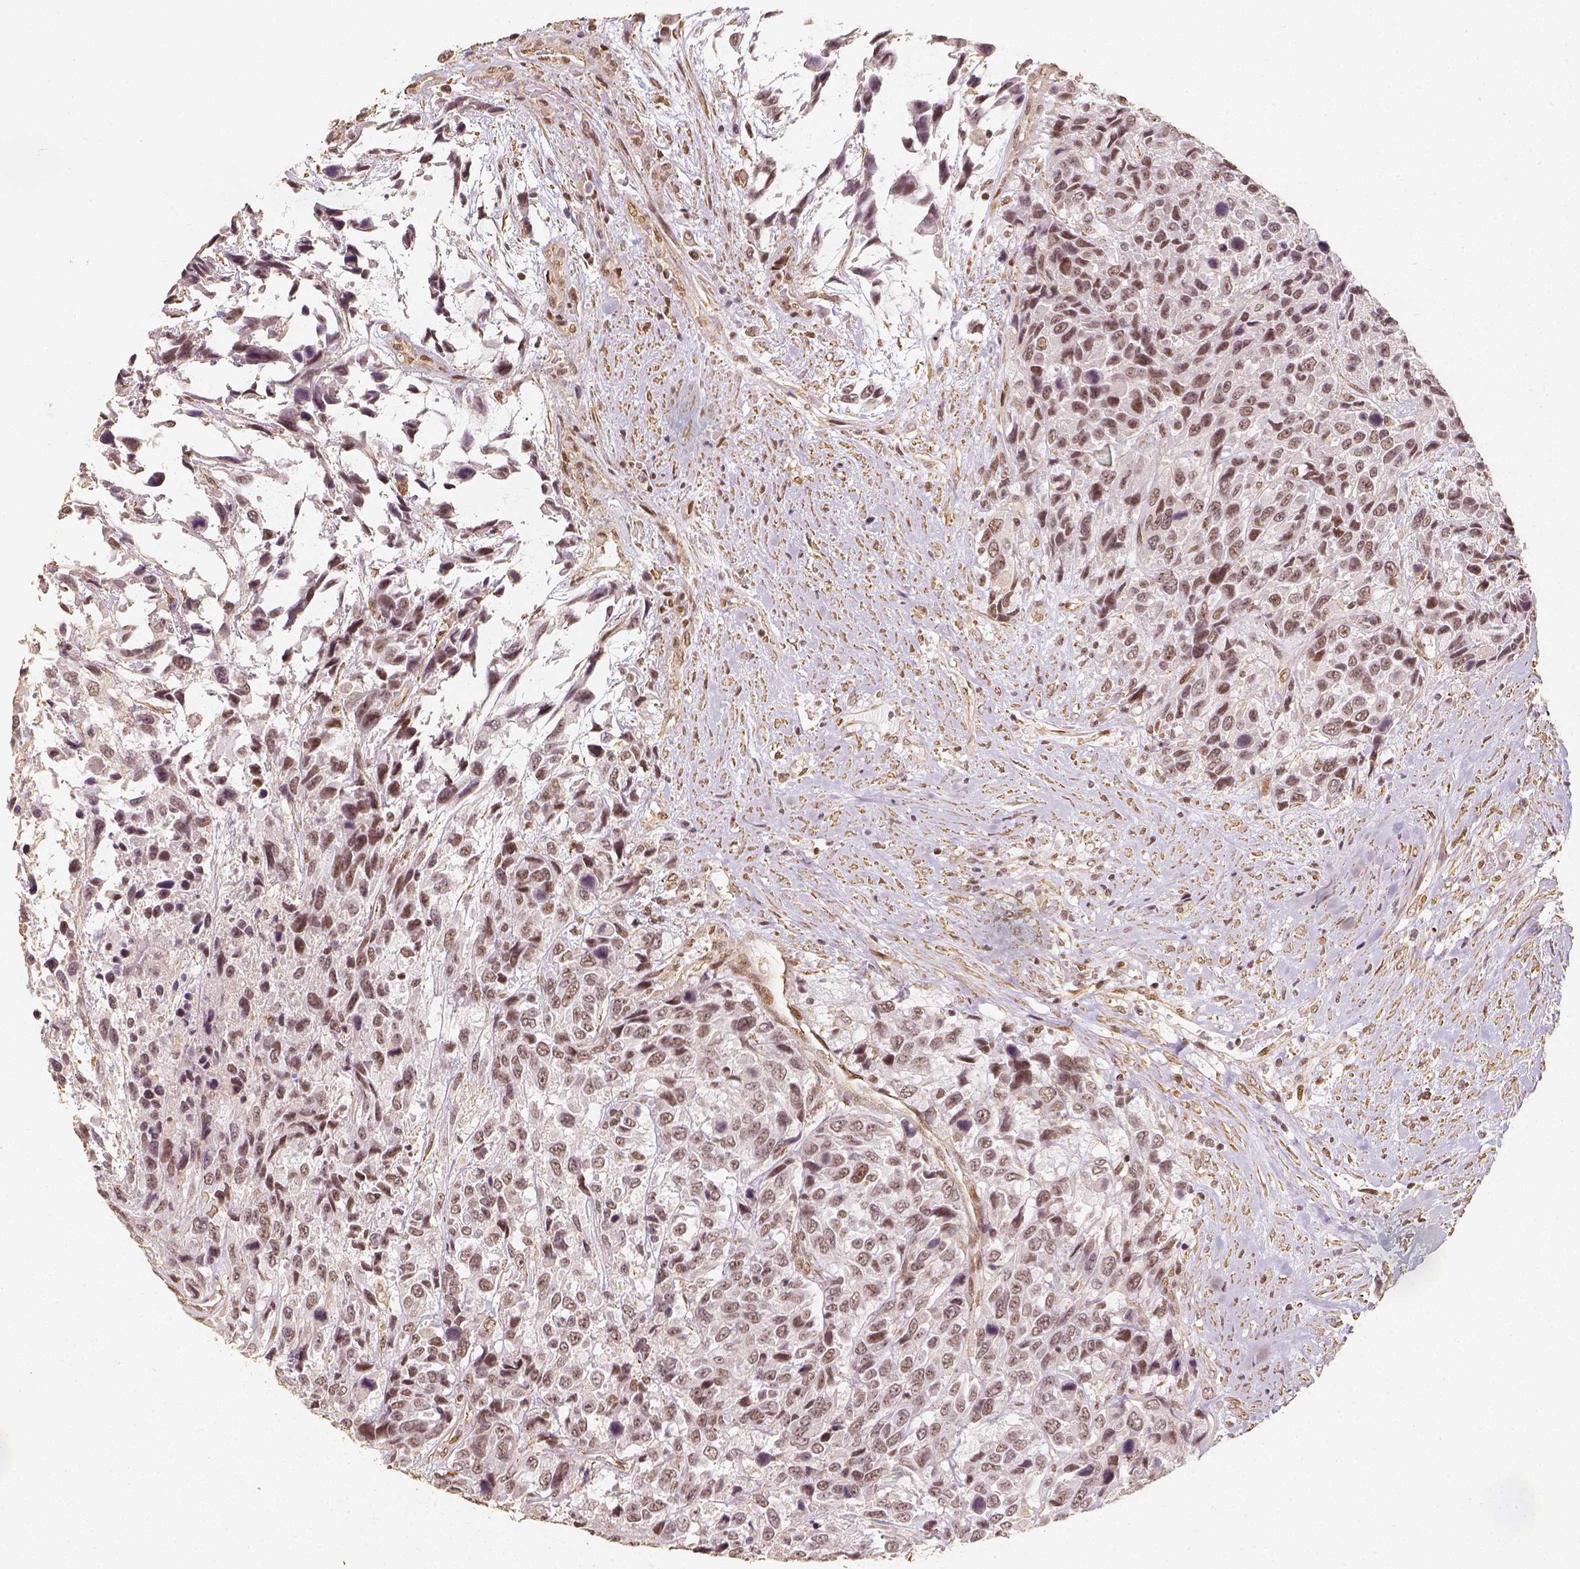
{"staining": {"intensity": "weak", "quantity": ">75%", "location": "nuclear"}, "tissue": "urothelial cancer", "cell_type": "Tumor cells", "image_type": "cancer", "snomed": [{"axis": "morphology", "description": "Urothelial carcinoma, High grade"}, {"axis": "topography", "description": "Urinary bladder"}], "caption": "Tumor cells reveal low levels of weak nuclear positivity in about >75% of cells in human urothelial cancer.", "gene": "HDAC1", "patient": {"sex": "female", "age": 70}}